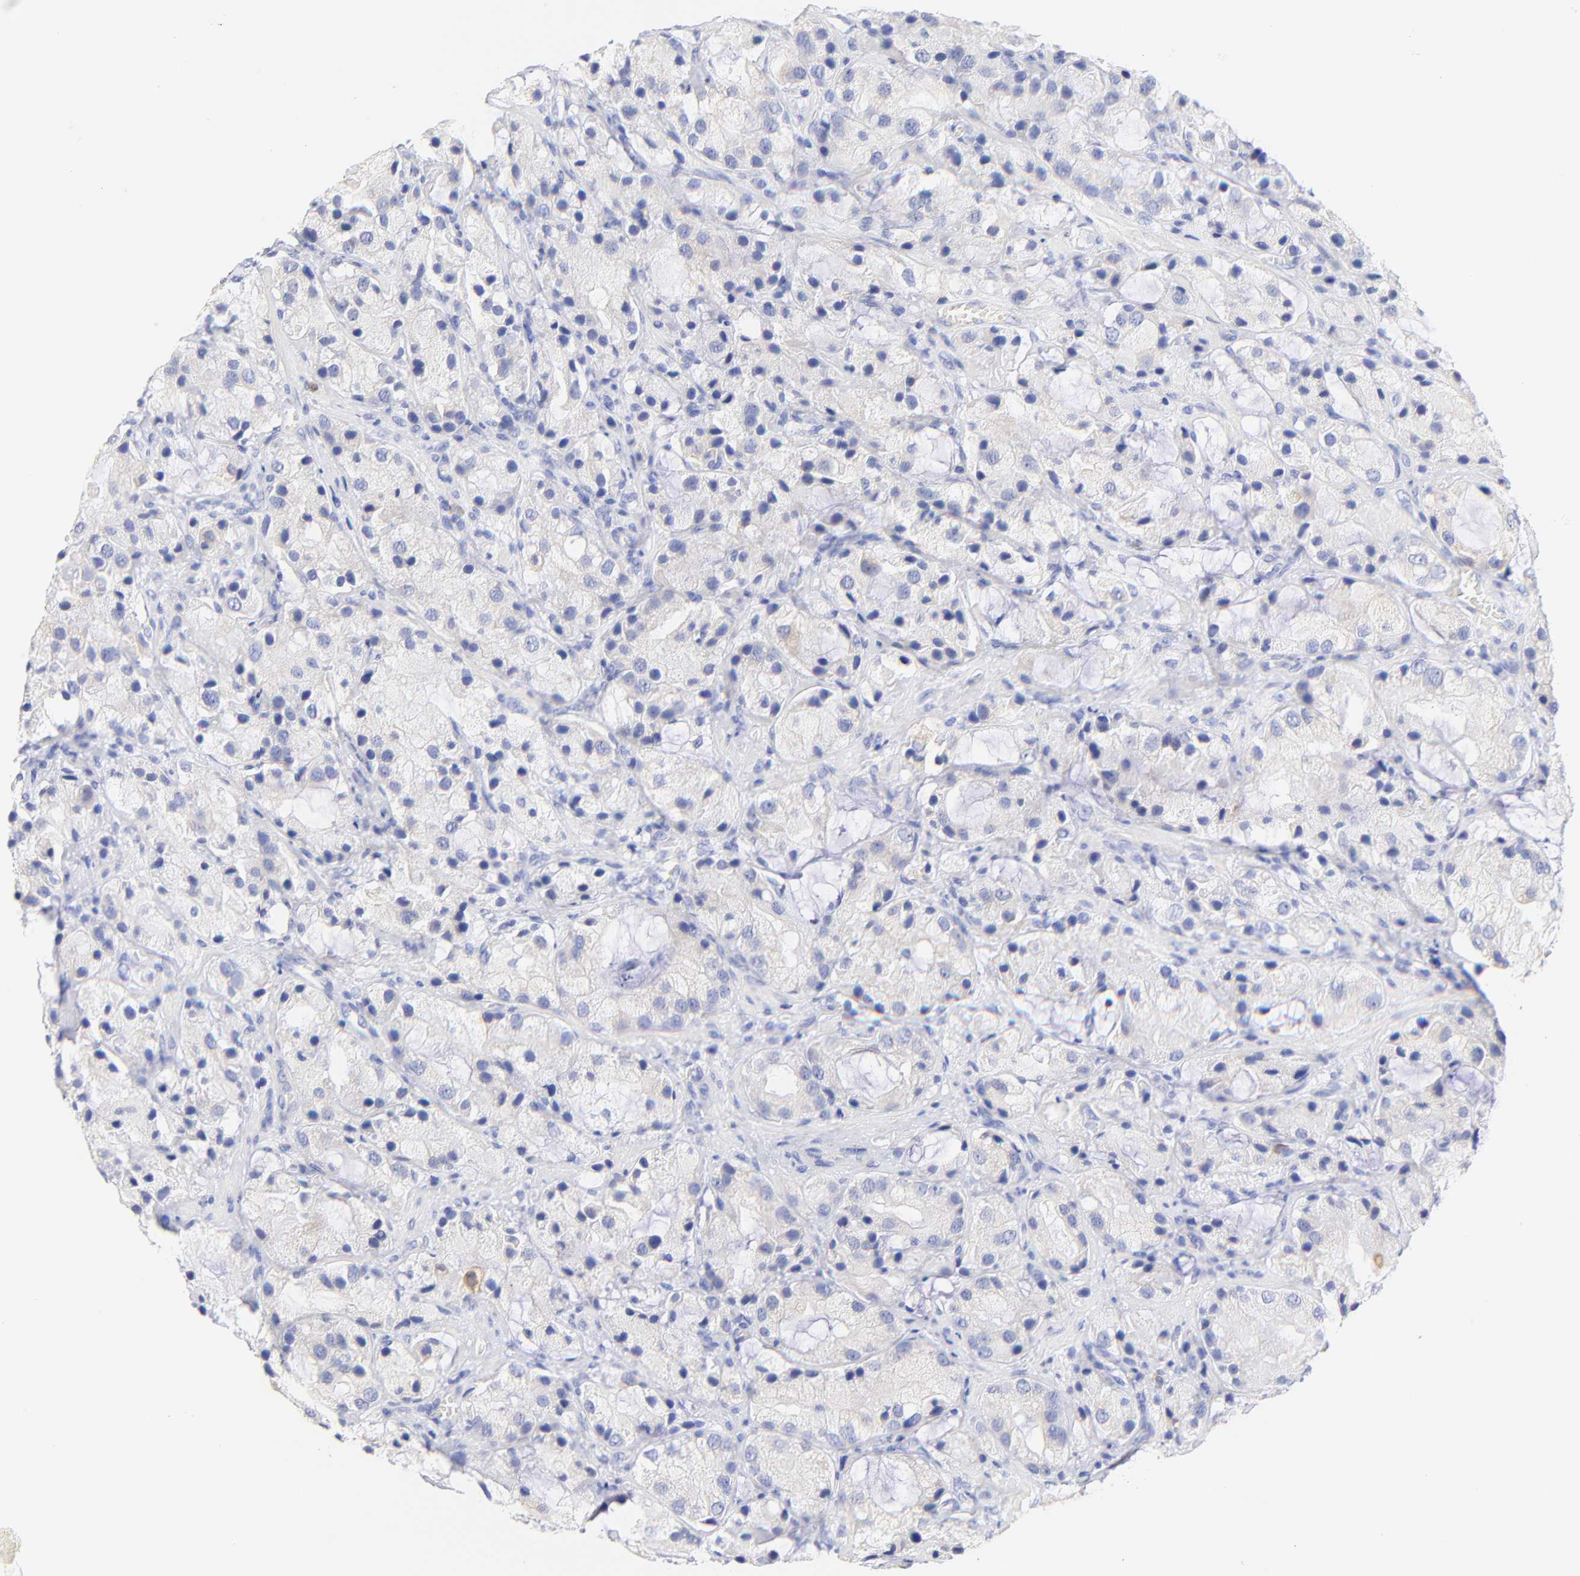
{"staining": {"intensity": "negative", "quantity": "none", "location": "none"}, "tissue": "prostate cancer", "cell_type": "Tumor cells", "image_type": "cancer", "snomed": [{"axis": "morphology", "description": "Adenocarcinoma, High grade"}, {"axis": "topography", "description": "Prostate"}], "caption": "Tumor cells are negative for brown protein staining in prostate cancer.", "gene": "EBP", "patient": {"sex": "male", "age": 70}}